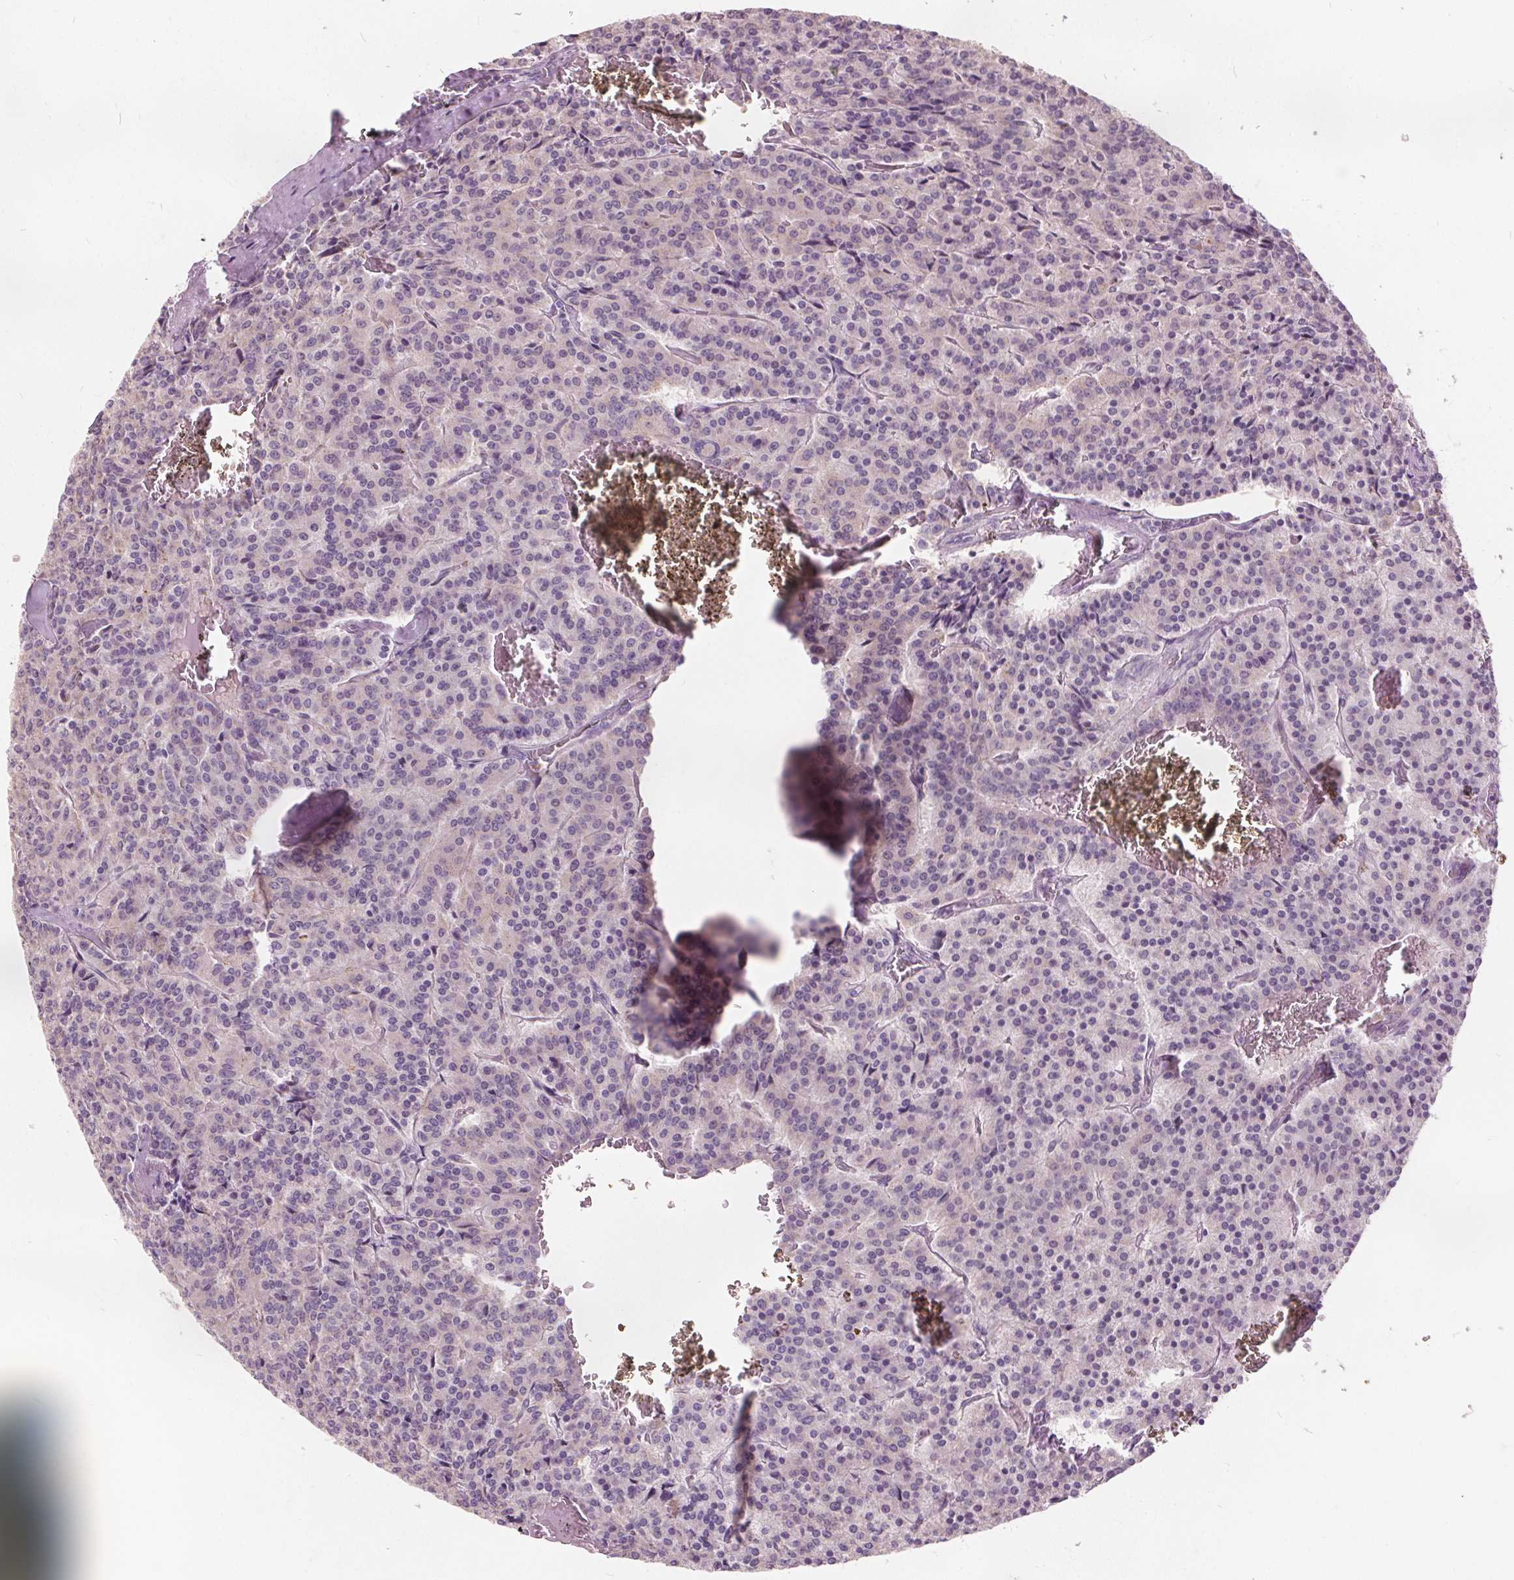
{"staining": {"intensity": "negative", "quantity": "none", "location": "none"}, "tissue": "carcinoid", "cell_type": "Tumor cells", "image_type": "cancer", "snomed": [{"axis": "morphology", "description": "Carcinoid, malignant, NOS"}, {"axis": "topography", "description": "Lung"}], "caption": "A histopathology image of human carcinoid is negative for staining in tumor cells.", "gene": "ACOX2", "patient": {"sex": "male", "age": 70}}